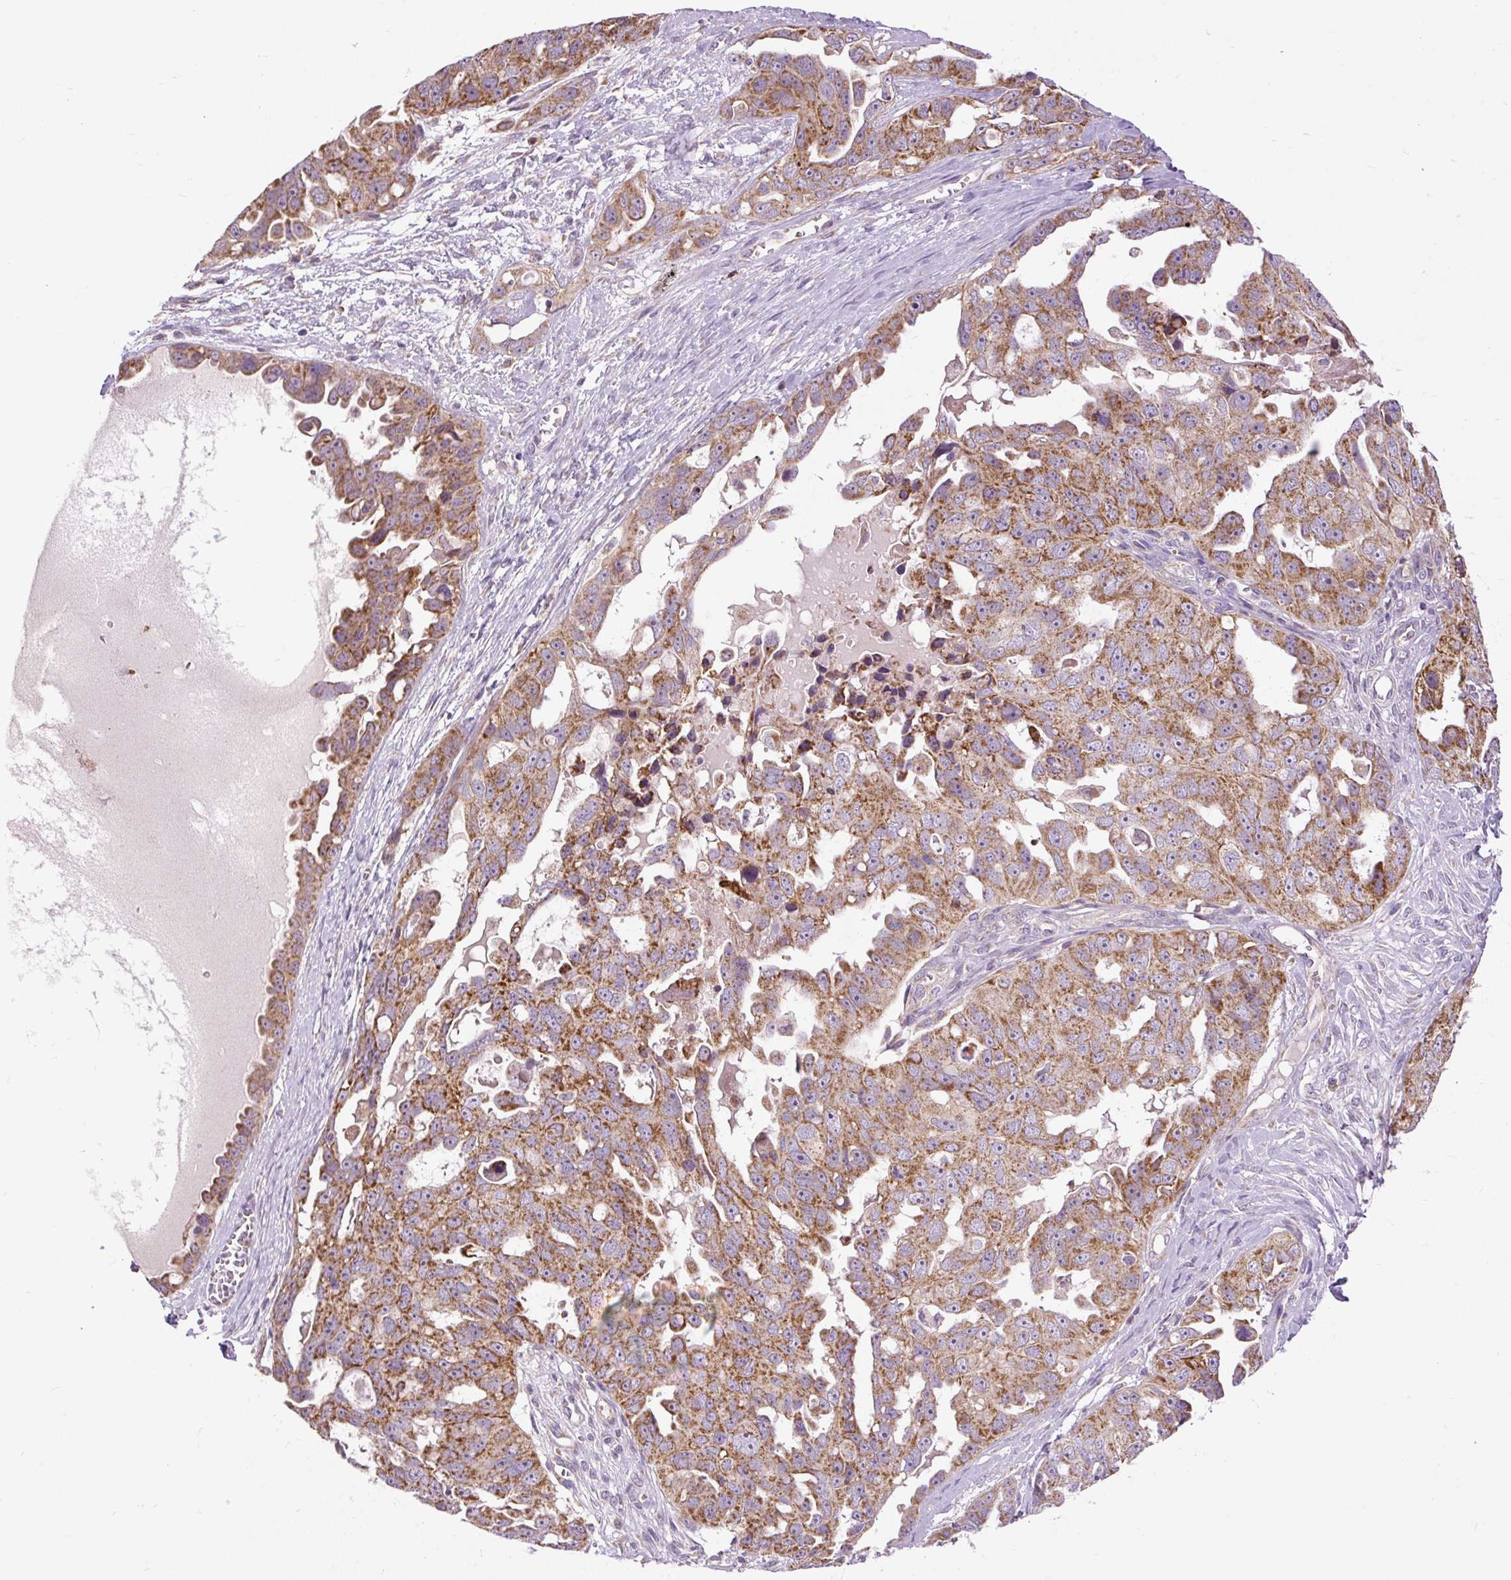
{"staining": {"intensity": "moderate", "quantity": ">75%", "location": "cytoplasmic/membranous"}, "tissue": "ovarian cancer", "cell_type": "Tumor cells", "image_type": "cancer", "snomed": [{"axis": "morphology", "description": "Carcinoma, endometroid"}, {"axis": "topography", "description": "Ovary"}], "caption": "A medium amount of moderate cytoplasmic/membranous expression is appreciated in approximately >75% of tumor cells in ovarian cancer (endometroid carcinoma) tissue.", "gene": "TM2D3", "patient": {"sex": "female", "age": 70}}